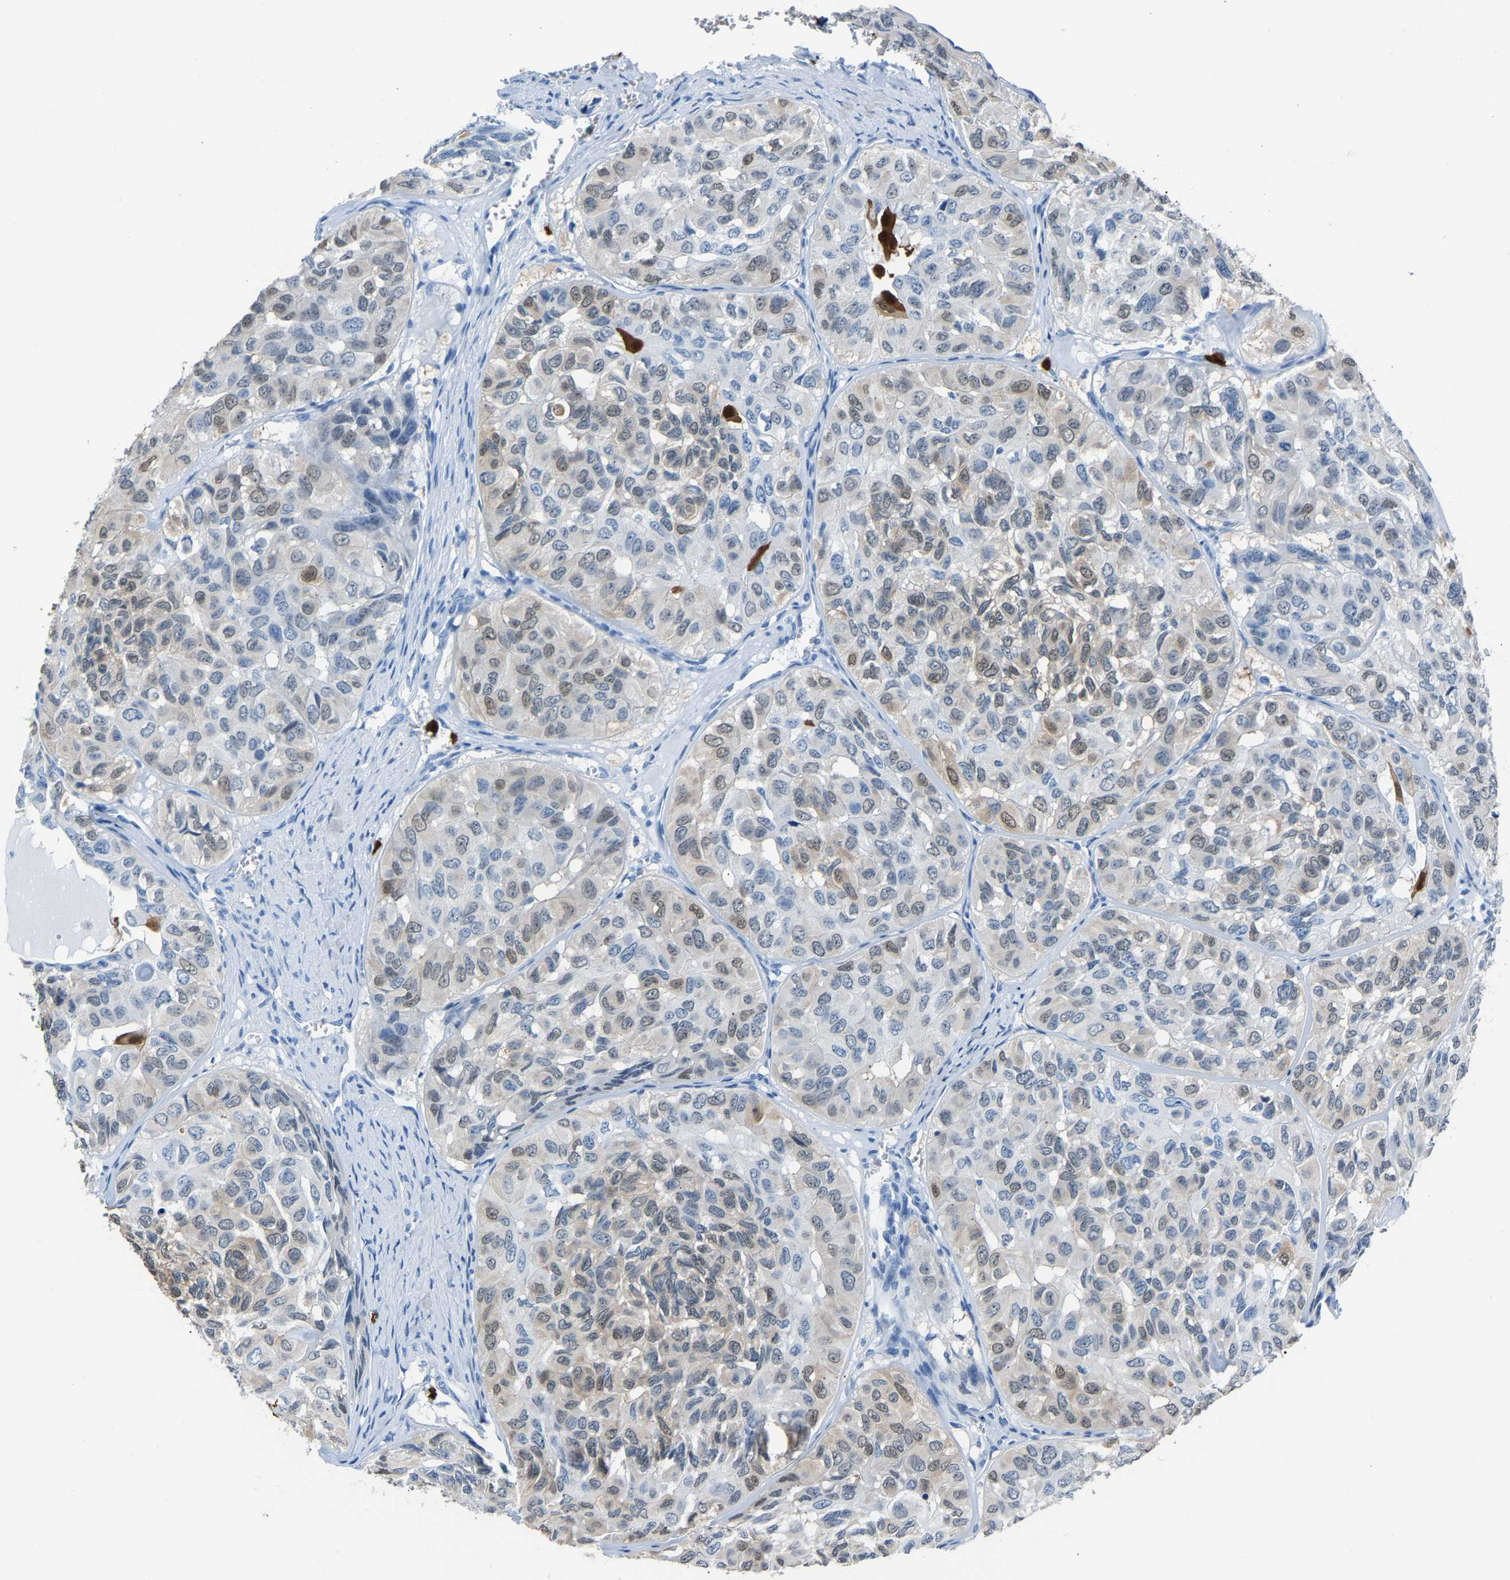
{"staining": {"intensity": "weak", "quantity": "<25%", "location": "cytoplasmic/membranous"}, "tissue": "head and neck cancer", "cell_type": "Tumor cells", "image_type": "cancer", "snomed": [{"axis": "morphology", "description": "Adenocarcinoma, NOS"}, {"axis": "topography", "description": "Salivary gland, NOS"}, {"axis": "topography", "description": "Head-Neck"}], "caption": "Immunohistochemical staining of head and neck adenocarcinoma demonstrates no significant staining in tumor cells.", "gene": "S100P", "patient": {"sex": "female", "age": 76}}